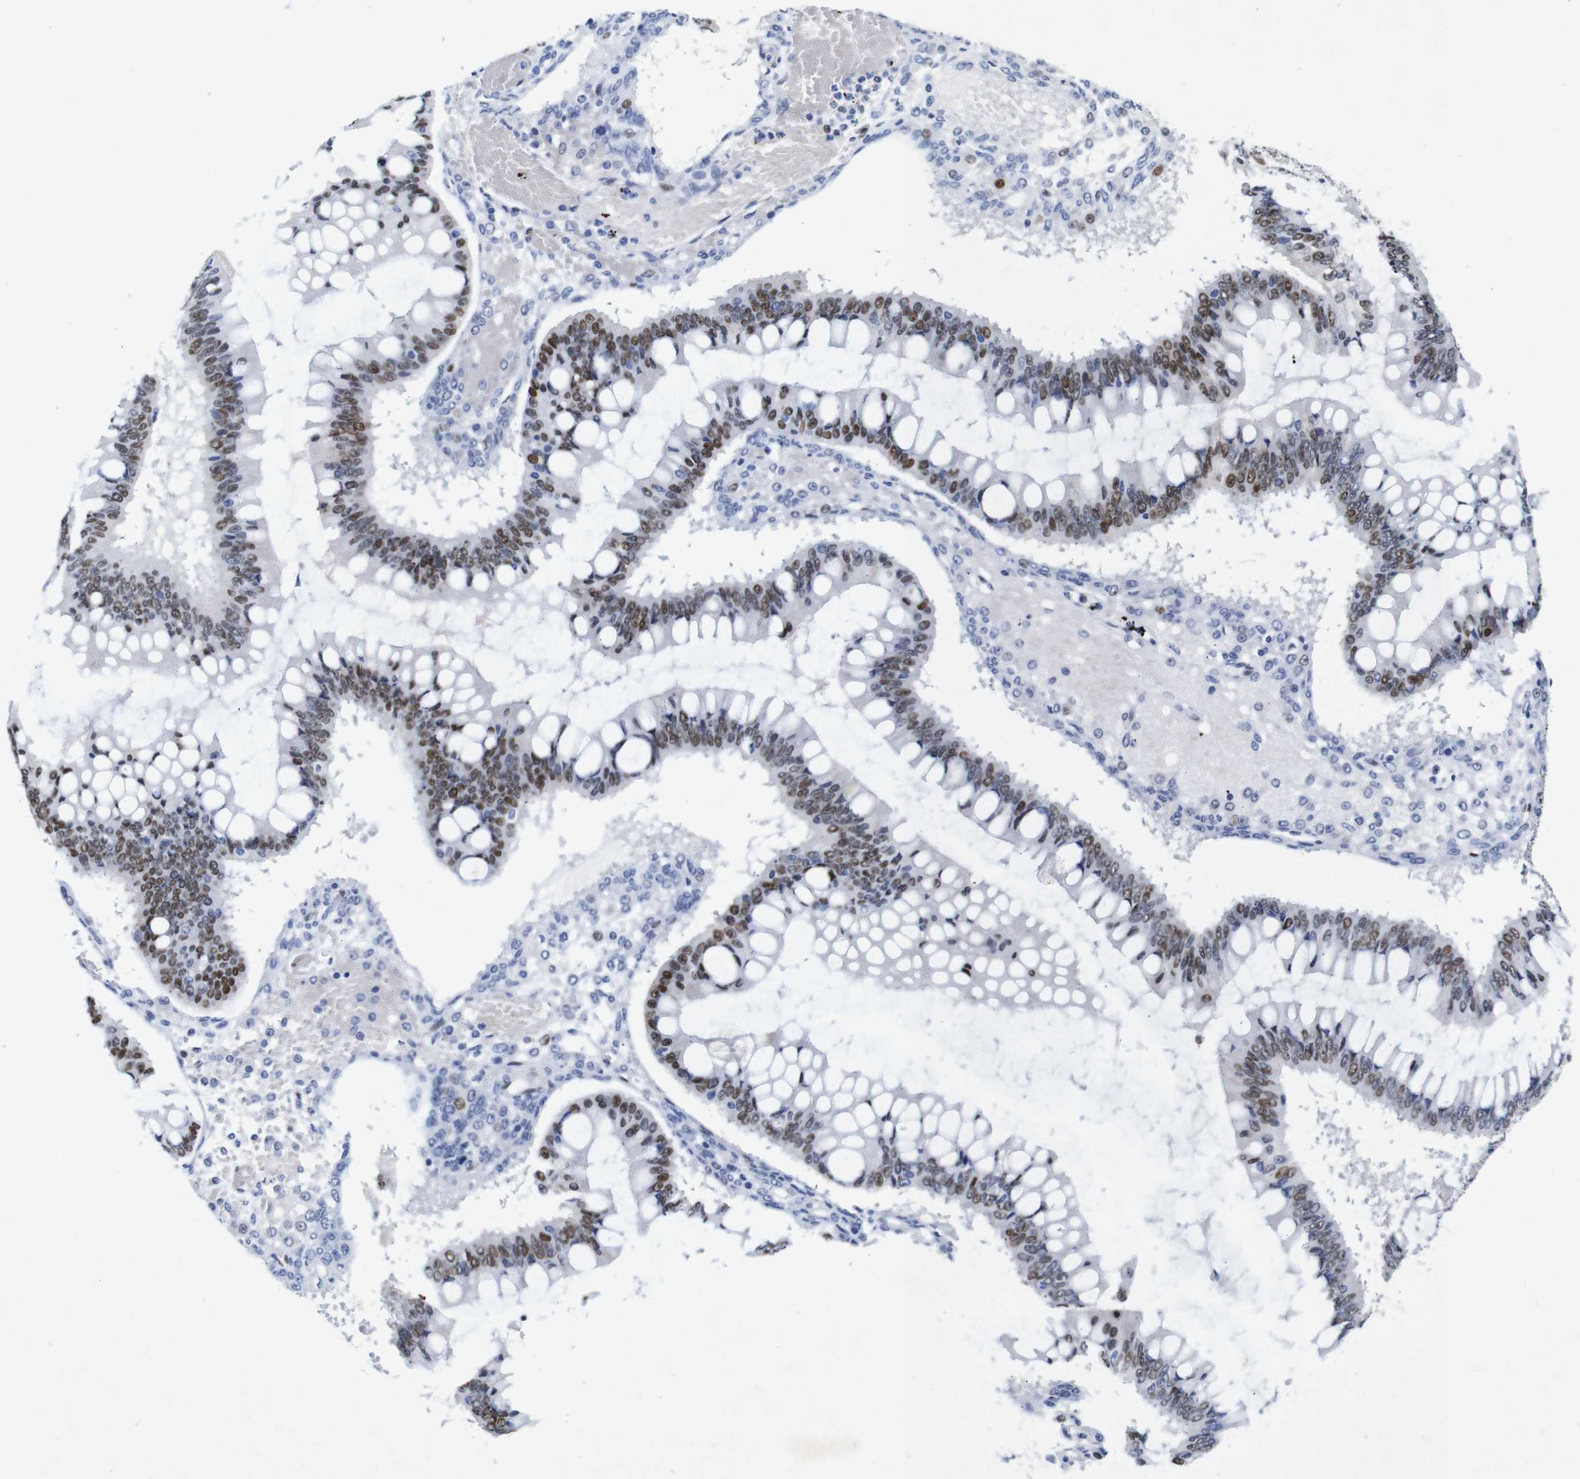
{"staining": {"intensity": "moderate", "quantity": ">75%", "location": "nuclear"}, "tissue": "ovarian cancer", "cell_type": "Tumor cells", "image_type": "cancer", "snomed": [{"axis": "morphology", "description": "Cystadenocarcinoma, mucinous, NOS"}, {"axis": "topography", "description": "Ovary"}], "caption": "This micrograph shows ovarian cancer (mucinous cystadenocarcinoma) stained with immunohistochemistry to label a protein in brown. The nuclear of tumor cells show moderate positivity for the protein. Nuclei are counter-stained blue.", "gene": "FOSL2", "patient": {"sex": "female", "age": 73}}